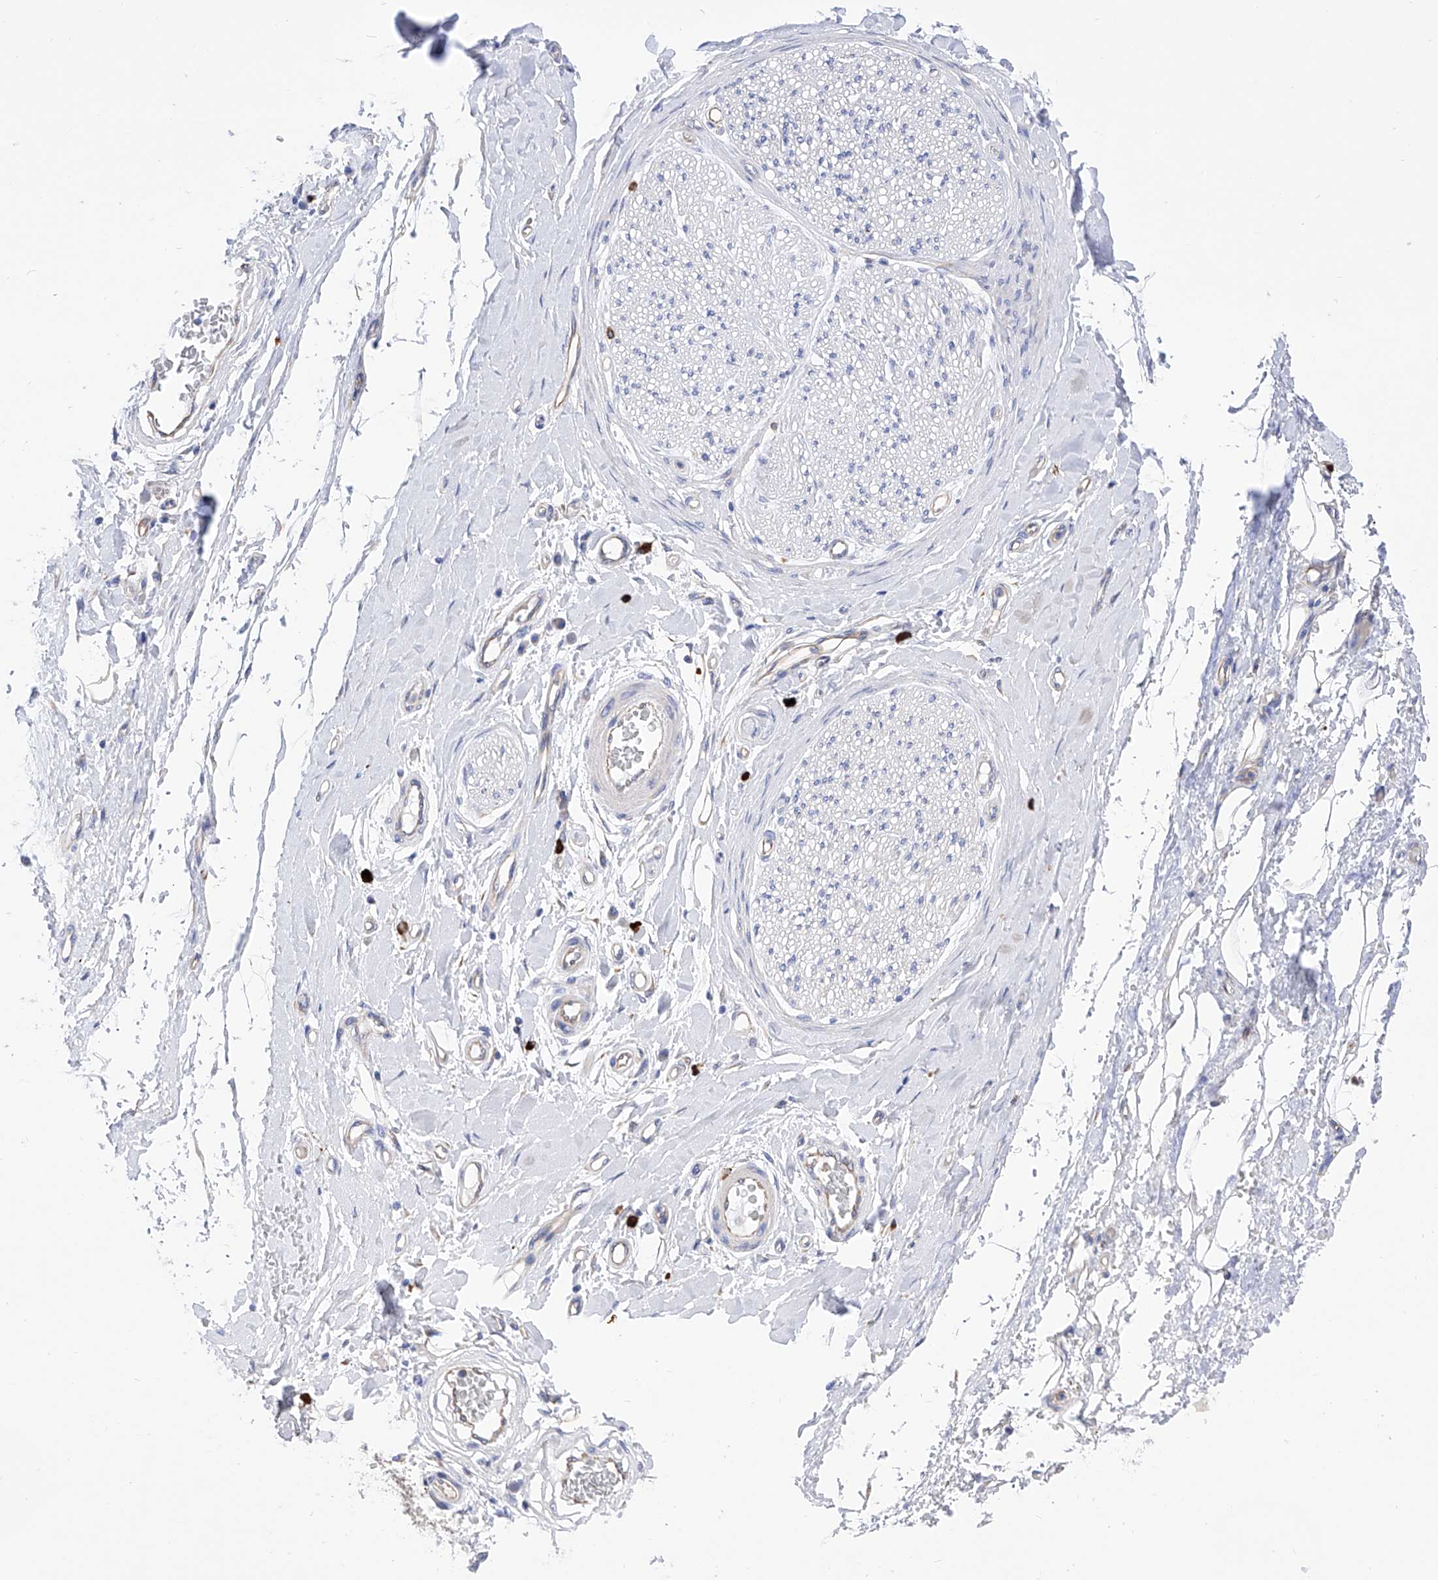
{"staining": {"intensity": "weak", "quantity": "<25%", "location": "cytoplasmic/membranous"}, "tissue": "adipose tissue", "cell_type": "Adipocytes", "image_type": "normal", "snomed": [{"axis": "morphology", "description": "Normal tissue, NOS"}, {"axis": "morphology", "description": "Adenocarcinoma, NOS"}, {"axis": "topography", "description": "Esophagus"}, {"axis": "topography", "description": "Stomach, upper"}, {"axis": "topography", "description": "Peripheral nerve tissue"}], "caption": "Protein analysis of benign adipose tissue shows no significant positivity in adipocytes.", "gene": "FLG", "patient": {"sex": "male", "age": 62}}